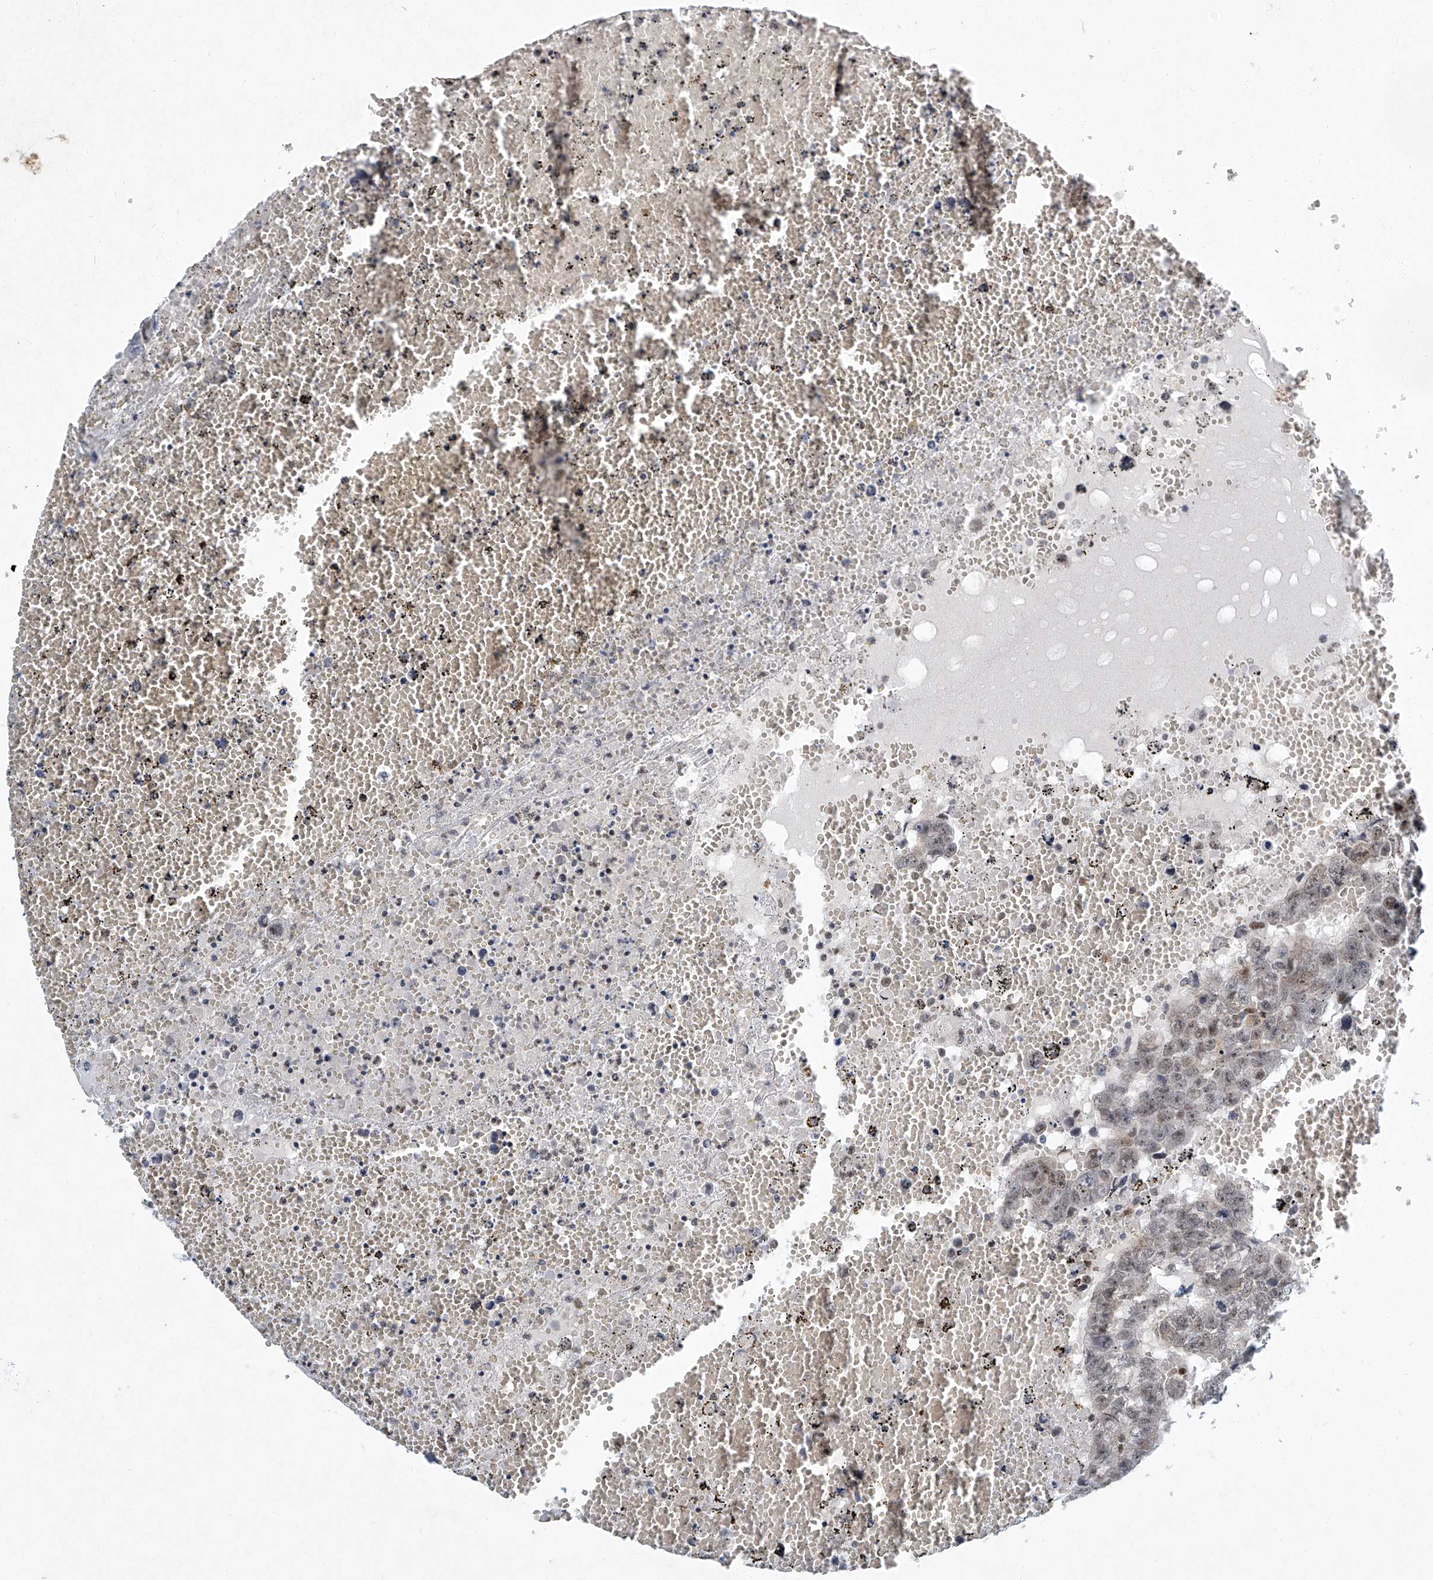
{"staining": {"intensity": "weak", "quantity": "<25%", "location": "nuclear"}, "tissue": "testis cancer", "cell_type": "Tumor cells", "image_type": "cancer", "snomed": [{"axis": "morphology", "description": "Carcinoma, Embryonal, NOS"}, {"axis": "topography", "description": "Testis"}], "caption": "The image reveals no significant positivity in tumor cells of testis cancer. Nuclei are stained in blue.", "gene": "TFDP1", "patient": {"sex": "male", "age": 25}}